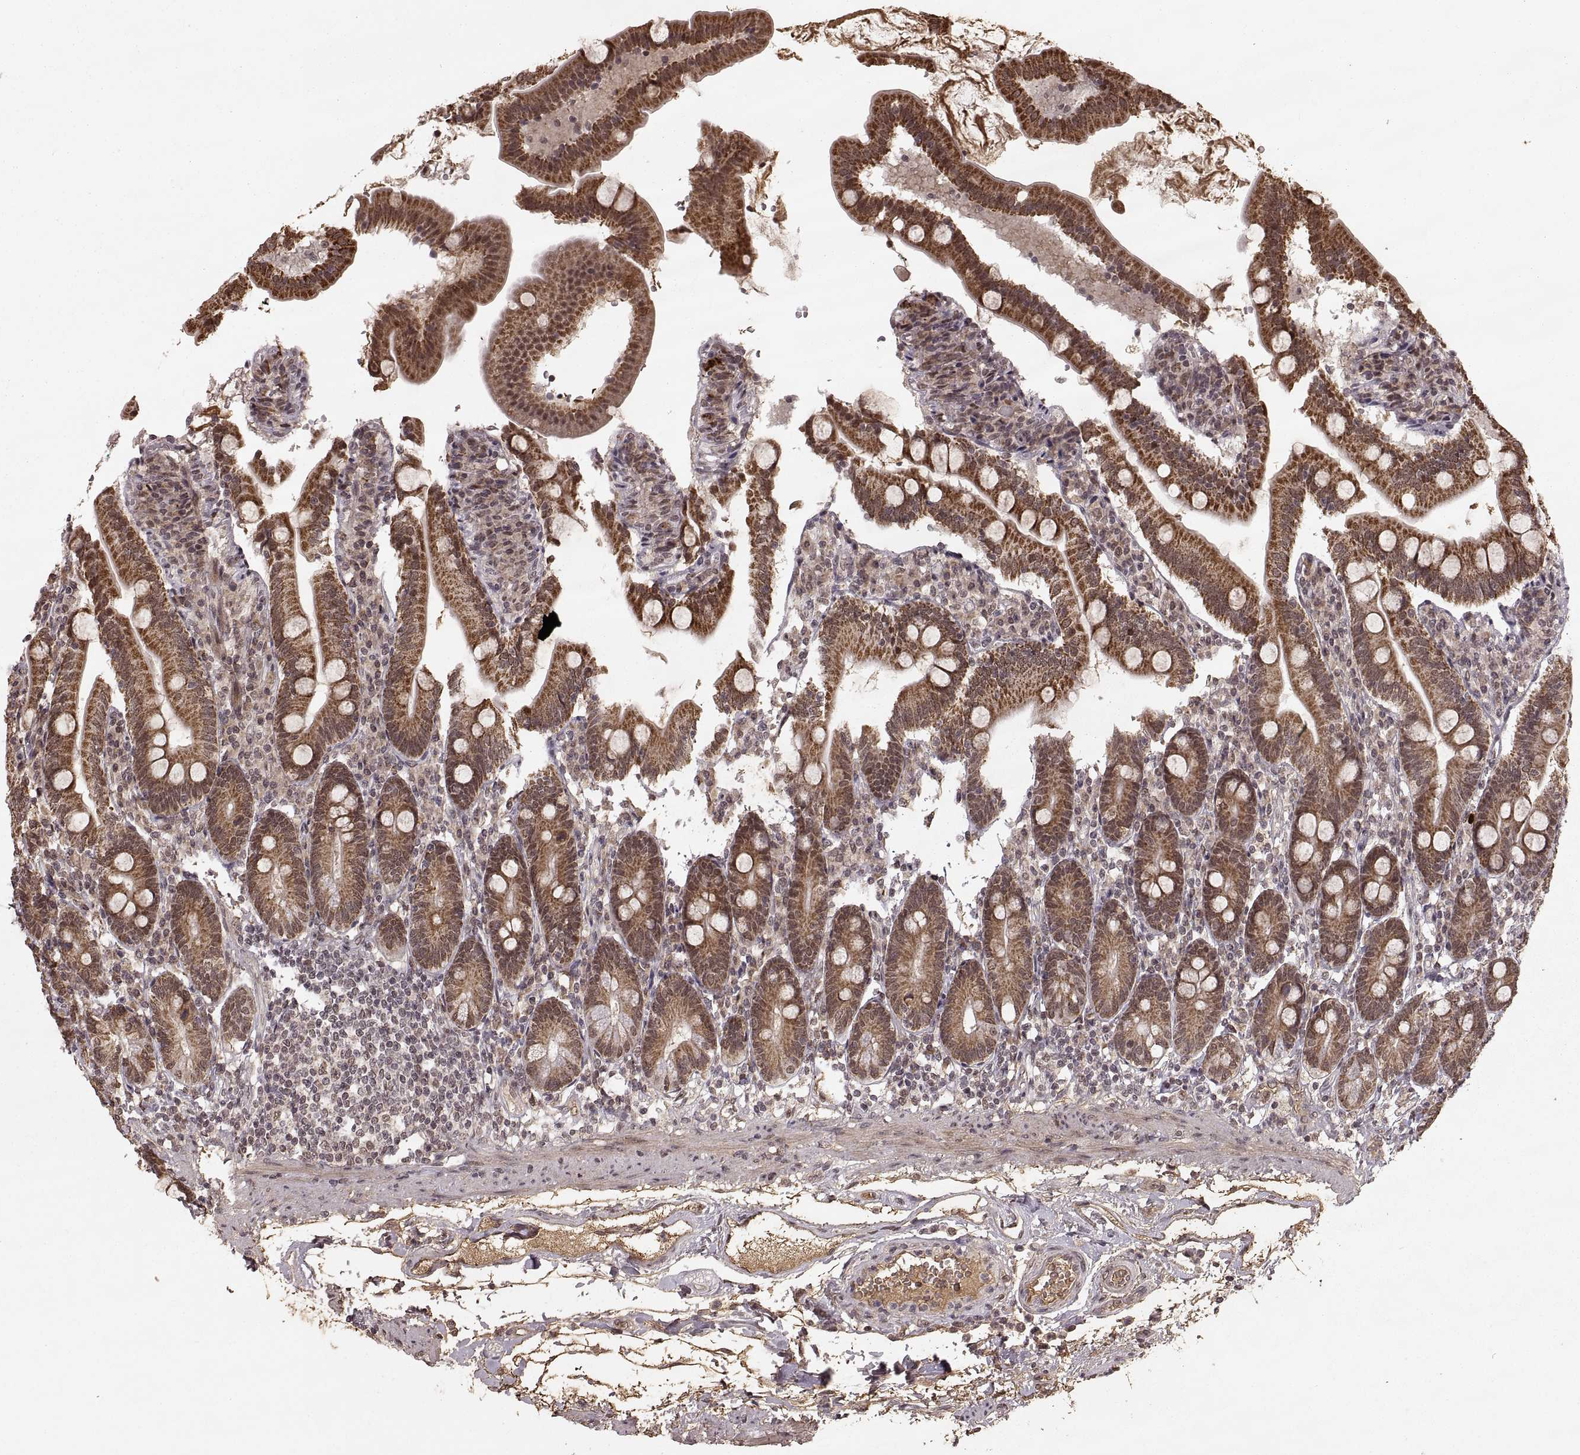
{"staining": {"intensity": "moderate", "quantity": ">75%", "location": "cytoplasmic/membranous"}, "tissue": "duodenum", "cell_type": "Glandular cells", "image_type": "normal", "snomed": [{"axis": "morphology", "description": "Normal tissue, NOS"}, {"axis": "topography", "description": "Duodenum"}], "caption": "Immunohistochemistry (DAB) staining of benign human duodenum shows moderate cytoplasmic/membranous protein staining in approximately >75% of glandular cells.", "gene": "RFT1", "patient": {"sex": "female", "age": 67}}